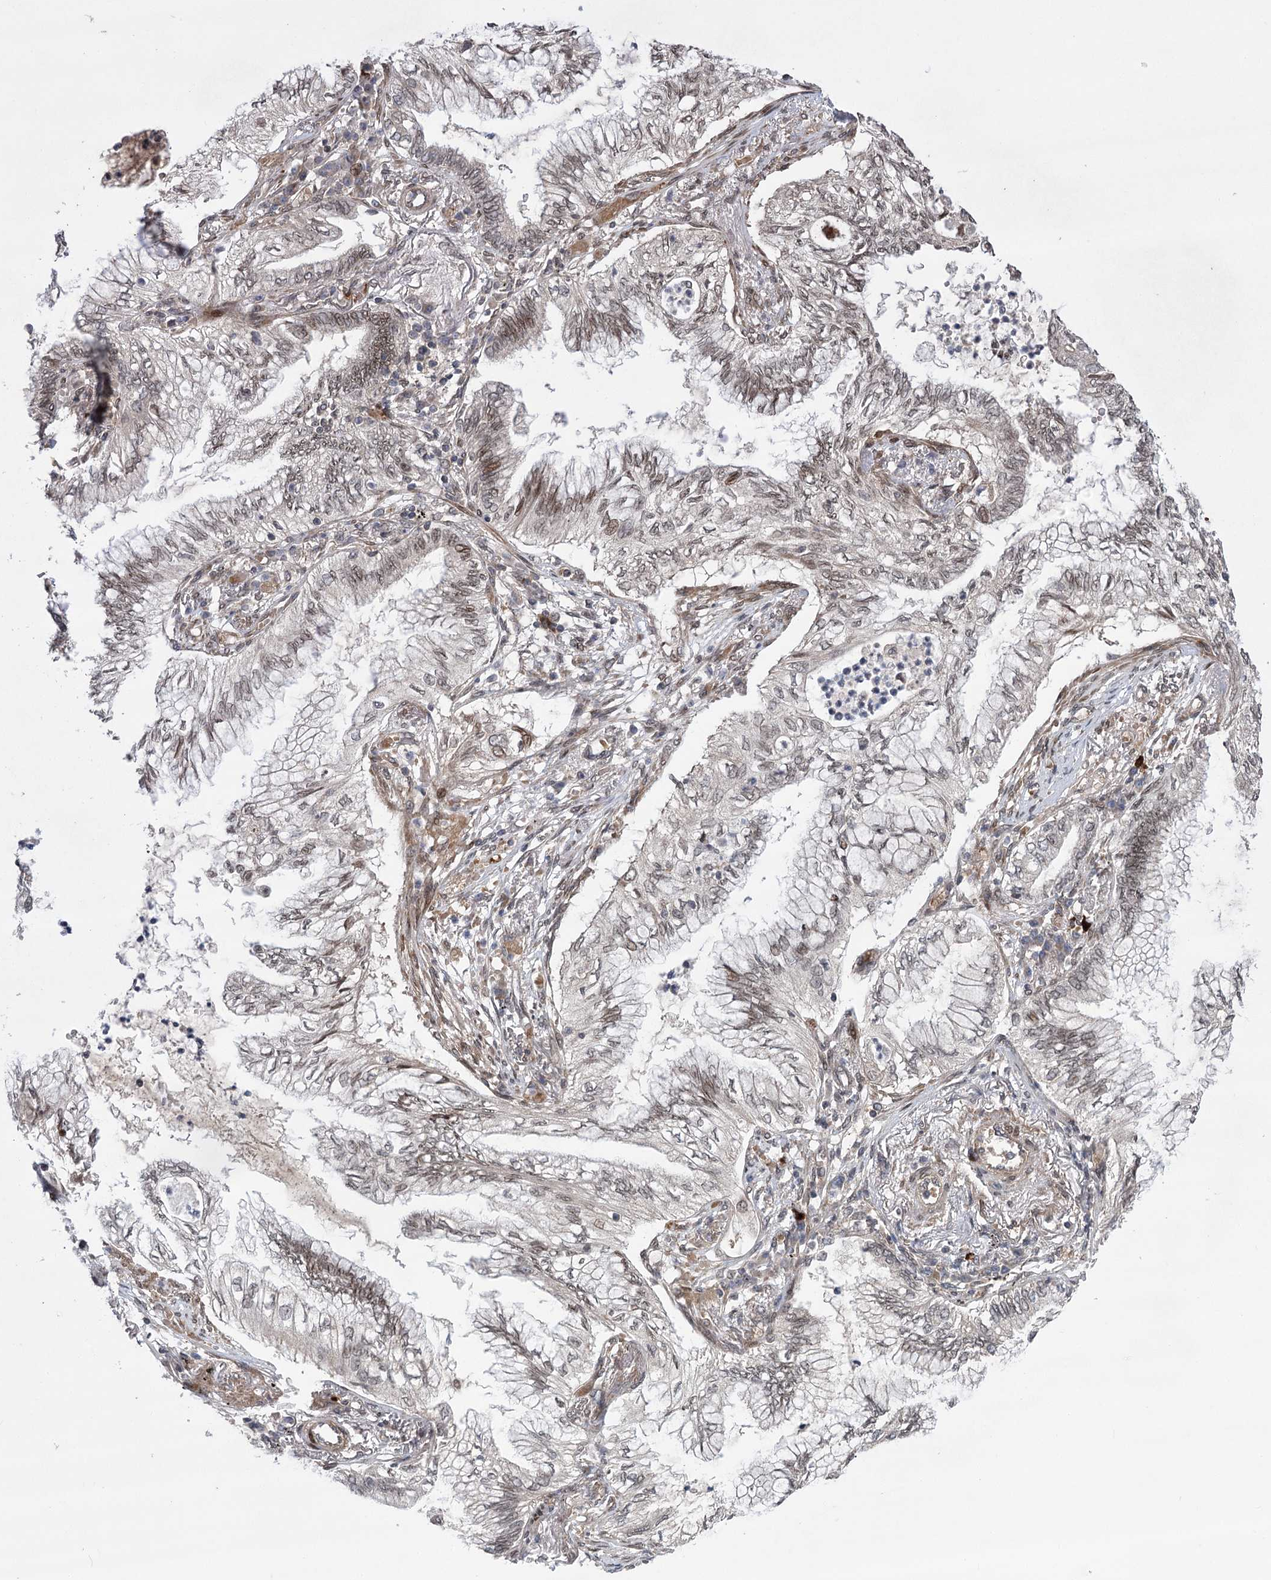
{"staining": {"intensity": "weak", "quantity": "25%-75%", "location": "nuclear"}, "tissue": "lung cancer", "cell_type": "Tumor cells", "image_type": "cancer", "snomed": [{"axis": "morphology", "description": "Adenocarcinoma, NOS"}, {"axis": "topography", "description": "Lung"}], "caption": "Immunohistochemical staining of lung adenocarcinoma shows low levels of weak nuclear protein staining in approximately 25%-75% of tumor cells. The staining was performed using DAB, with brown indicating positive protein expression. Nuclei are stained blue with hematoxylin.", "gene": "TENM2", "patient": {"sex": "female", "age": 70}}